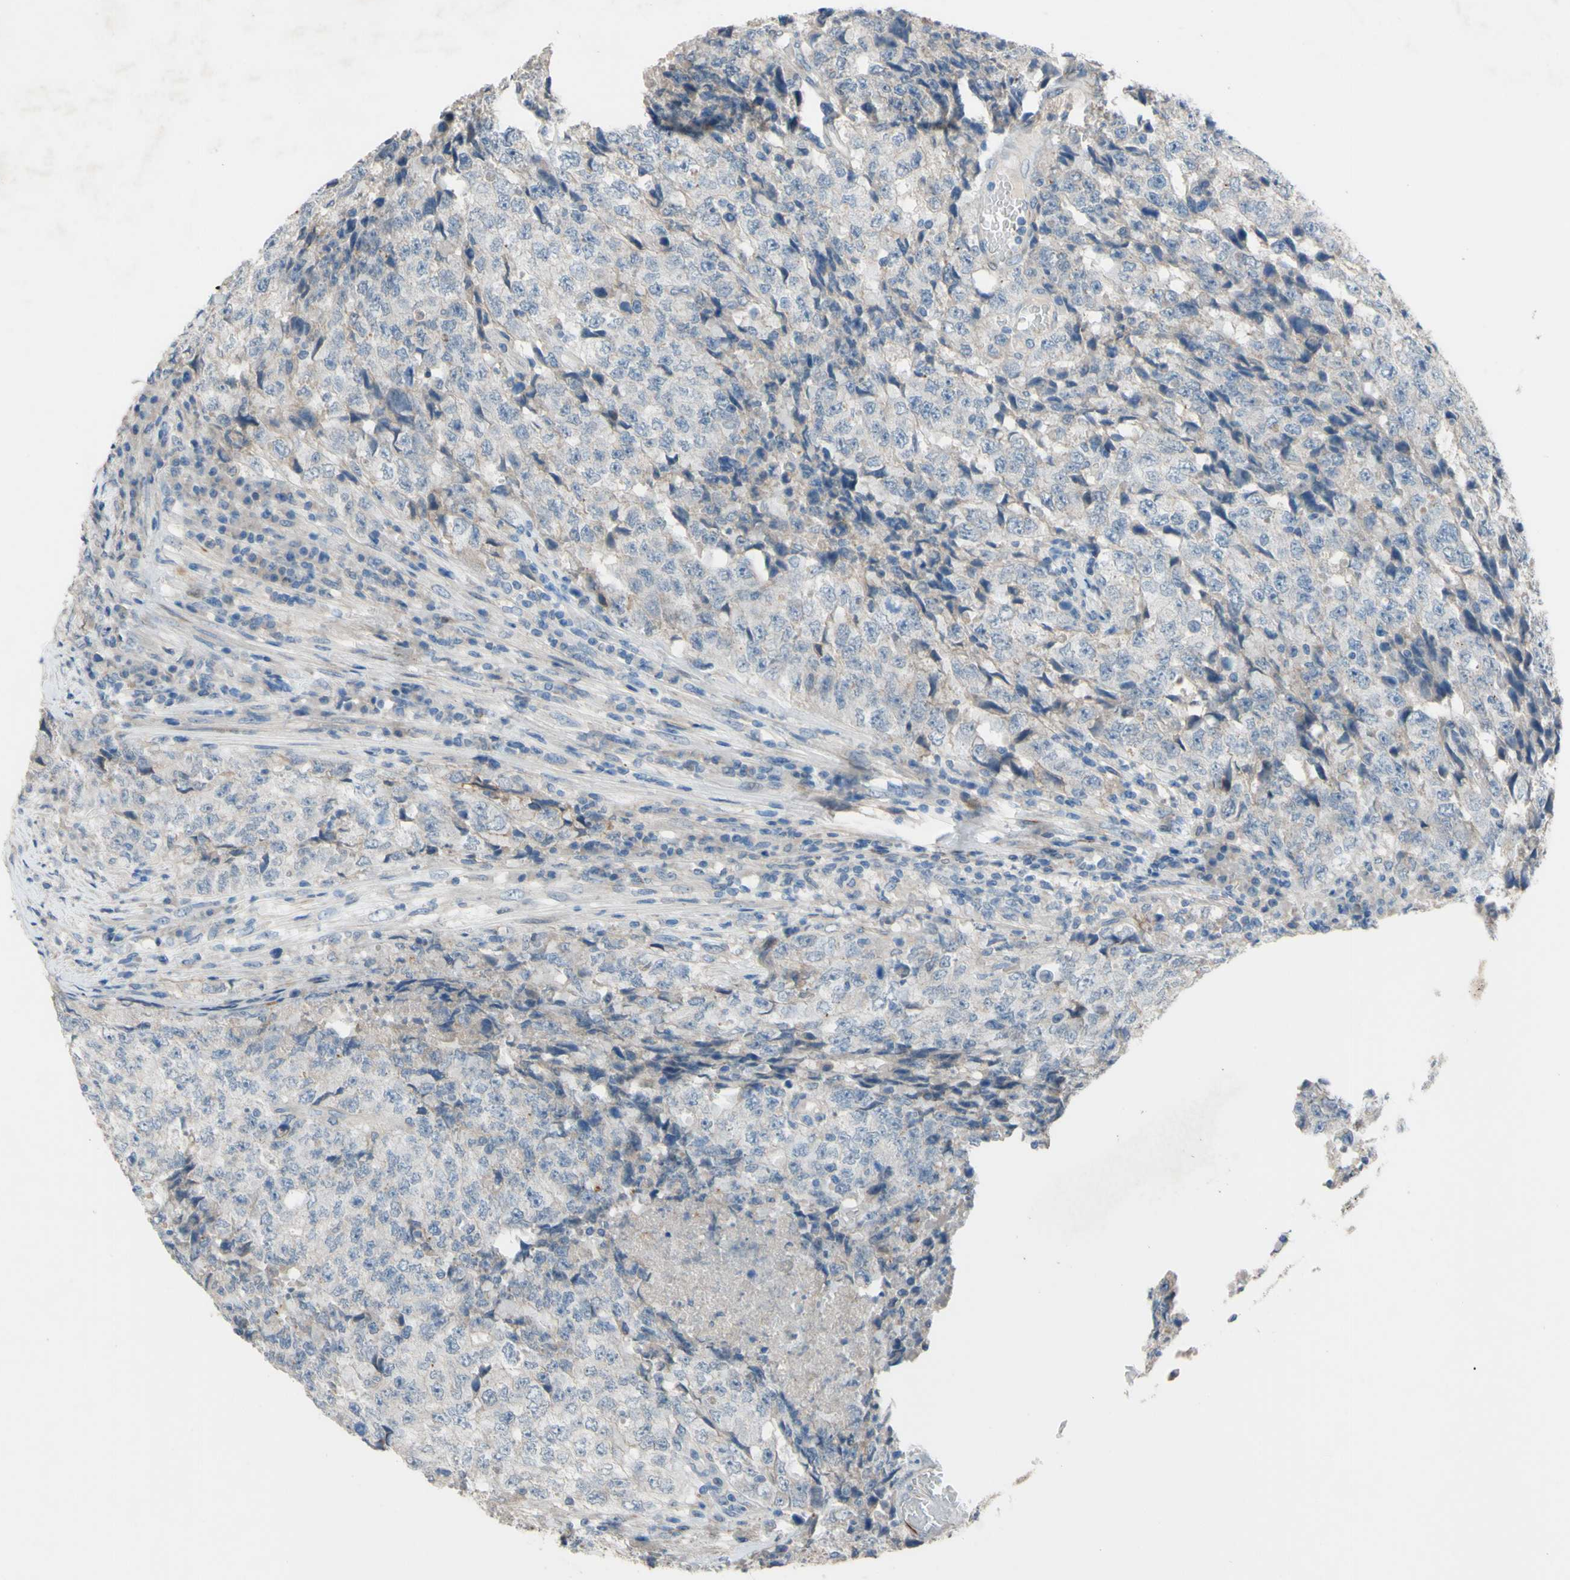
{"staining": {"intensity": "negative", "quantity": "none", "location": "none"}, "tissue": "testis cancer", "cell_type": "Tumor cells", "image_type": "cancer", "snomed": [{"axis": "morphology", "description": "Necrosis, NOS"}, {"axis": "morphology", "description": "Carcinoma, Embryonal, NOS"}, {"axis": "topography", "description": "Testis"}], "caption": "Immunohistochemistry of embryonal carcinoma (testis) reveals no staining in tumor cells.", "gene": "CDCP1", "patient": {"sex": "male", "age": 19}}